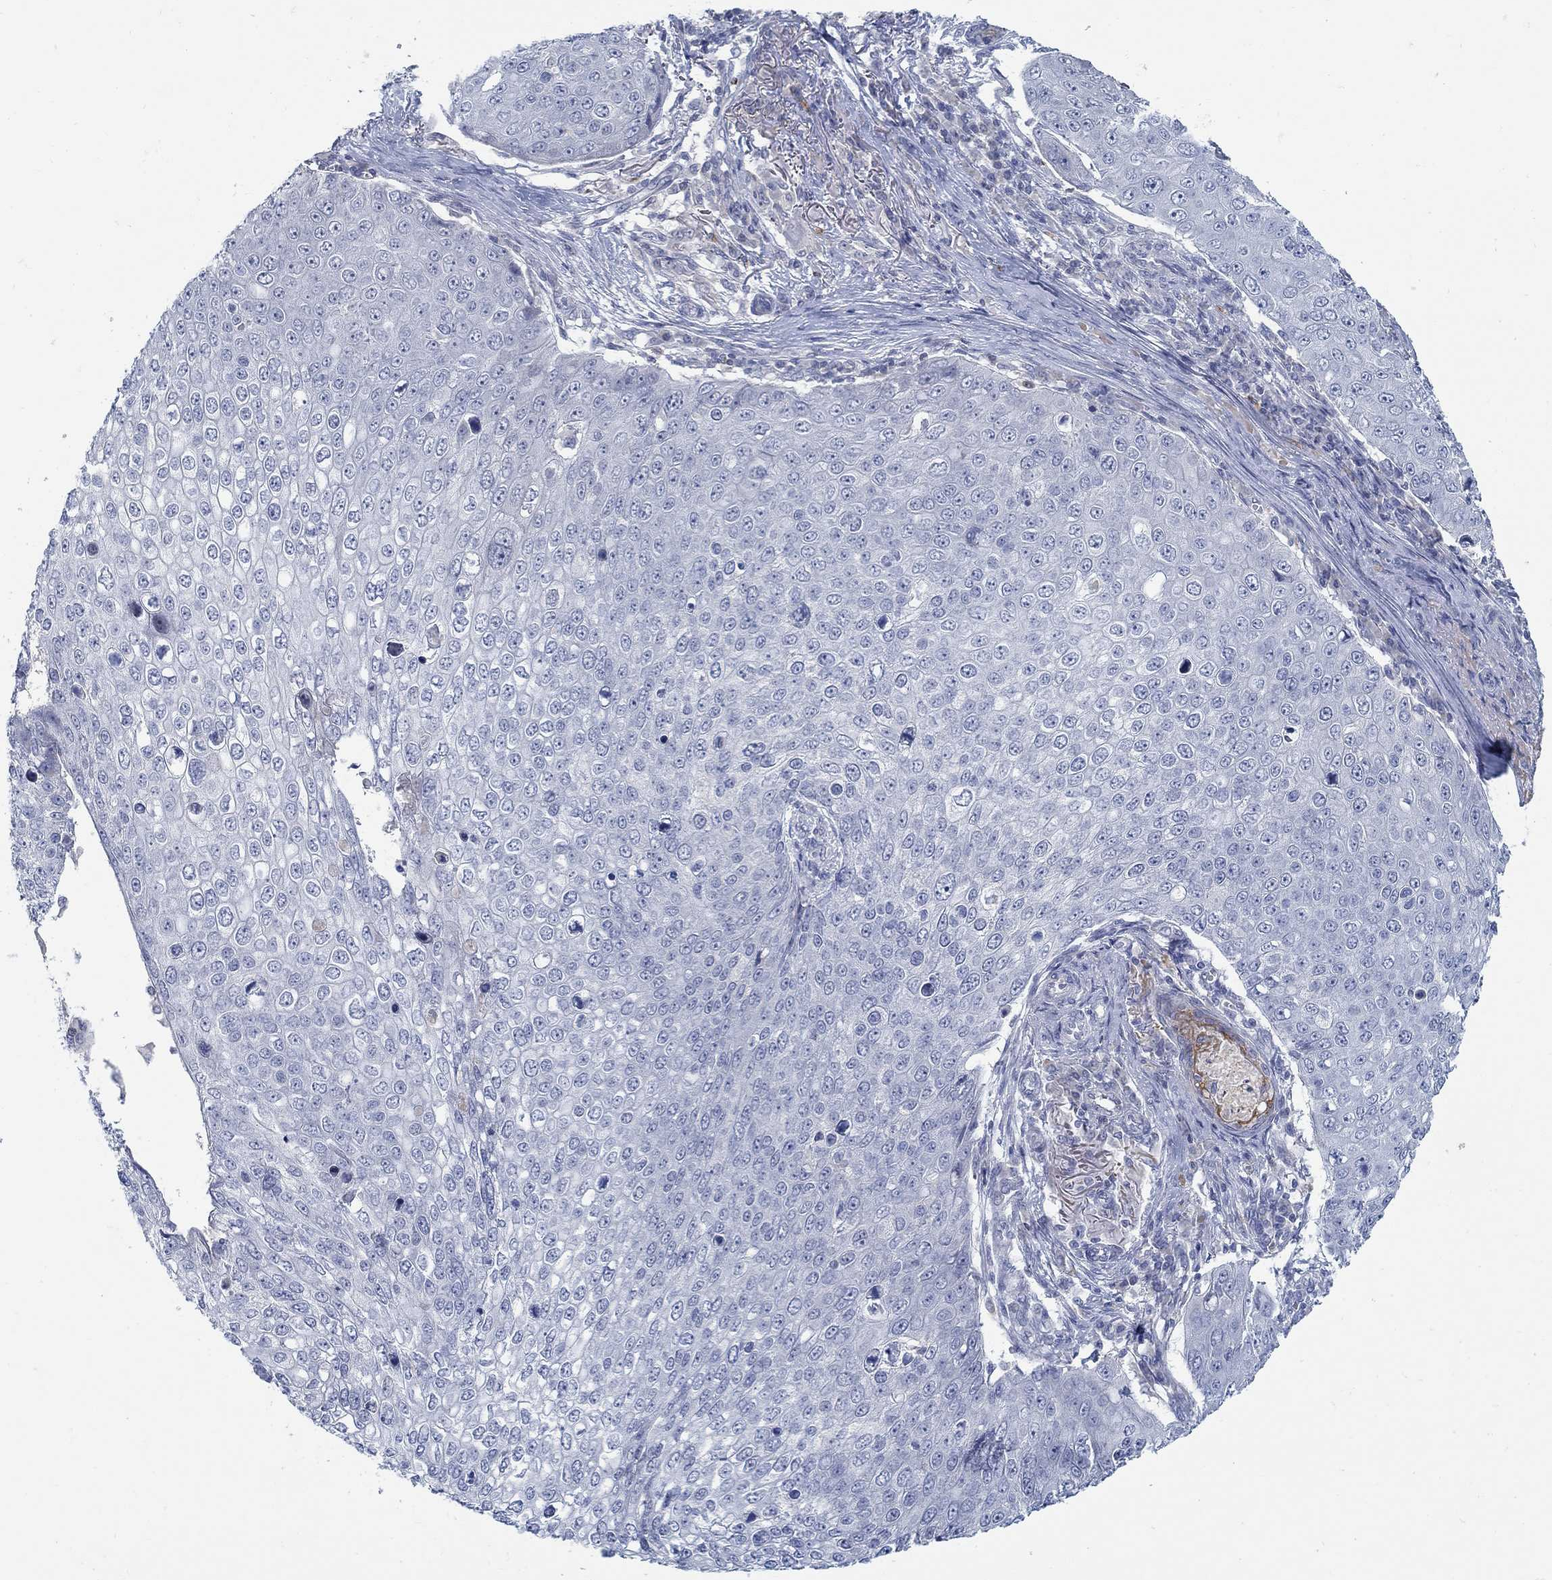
{"staining": {"intensity": "negative", "quantity": "none", "location": "none"}, "tissue": "skin cancer", "cell_type": "Tumor cells", "image_type": "cancer", "snomed": [{"axis": "morphology", "description": "Squamous cell carcinoma, NOS"}, {"axis": "topography", "description": "Skin"}], "caption": "Tumor cells are negative for brown protein staining in skin cancer (squamous cell carcinoma).", "gene": "ANO7", "patient": {"sex": "male", "age": 71}}